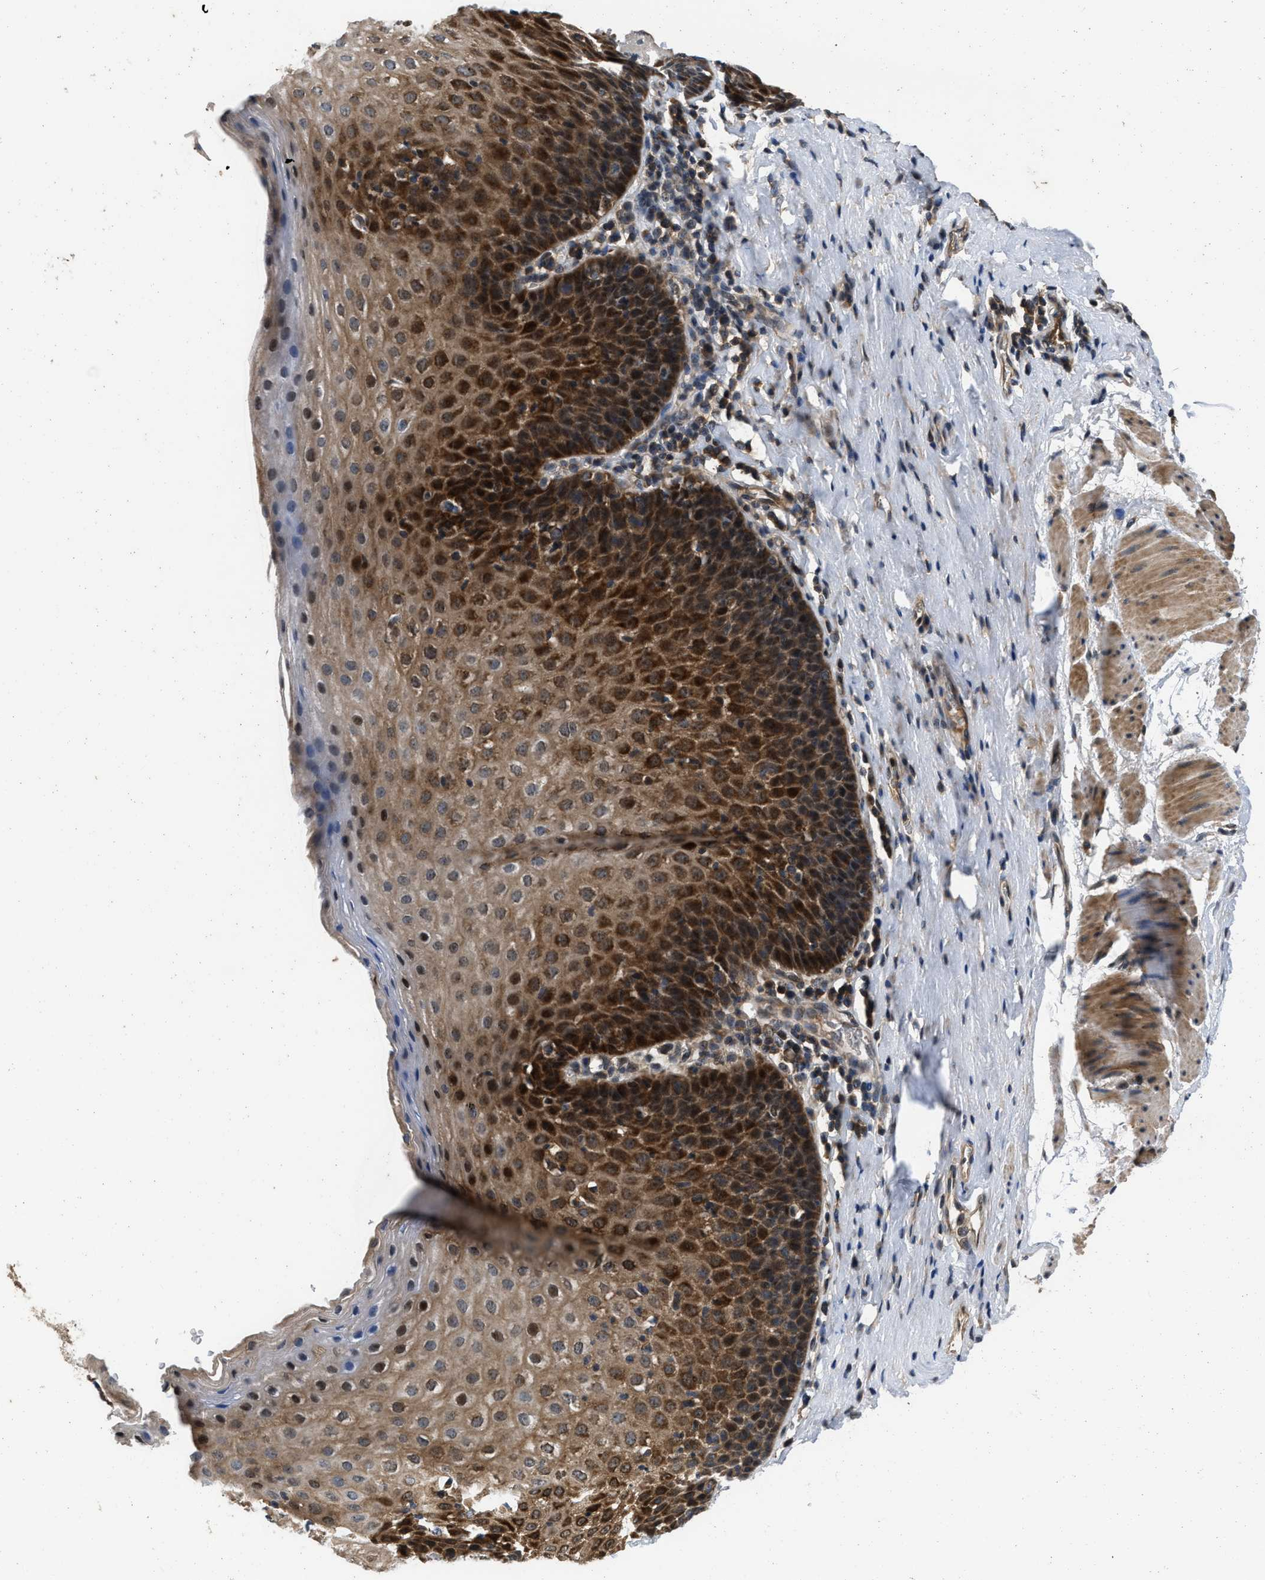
{"staining": {"intensity": "strong", "quantity": ">75%", "location": "cytoplasmic/membranous"}, "tissue": "esophagus", "cell_type": "Squamous epithelial cells", "image_type": "normal", "snomed": [{"axis": "morphology", "description": "Normal tissue, NOS"}, {"axis": "topography", "description": "Esophagus"}], "caption": "The photomicrograph displays a brown stain indicating the presence of a protein in the cytoplasmic/membranous of squamous epithelial cells in esophagus. The protein is stained brown, and the nuclei are stained in blue (DAB (3,3'-diaminobenzidine) IHC with brightfield microscopy, high magnification).", "gene": "PRDM14", "patient": {"sex": "female", "age": 61}}